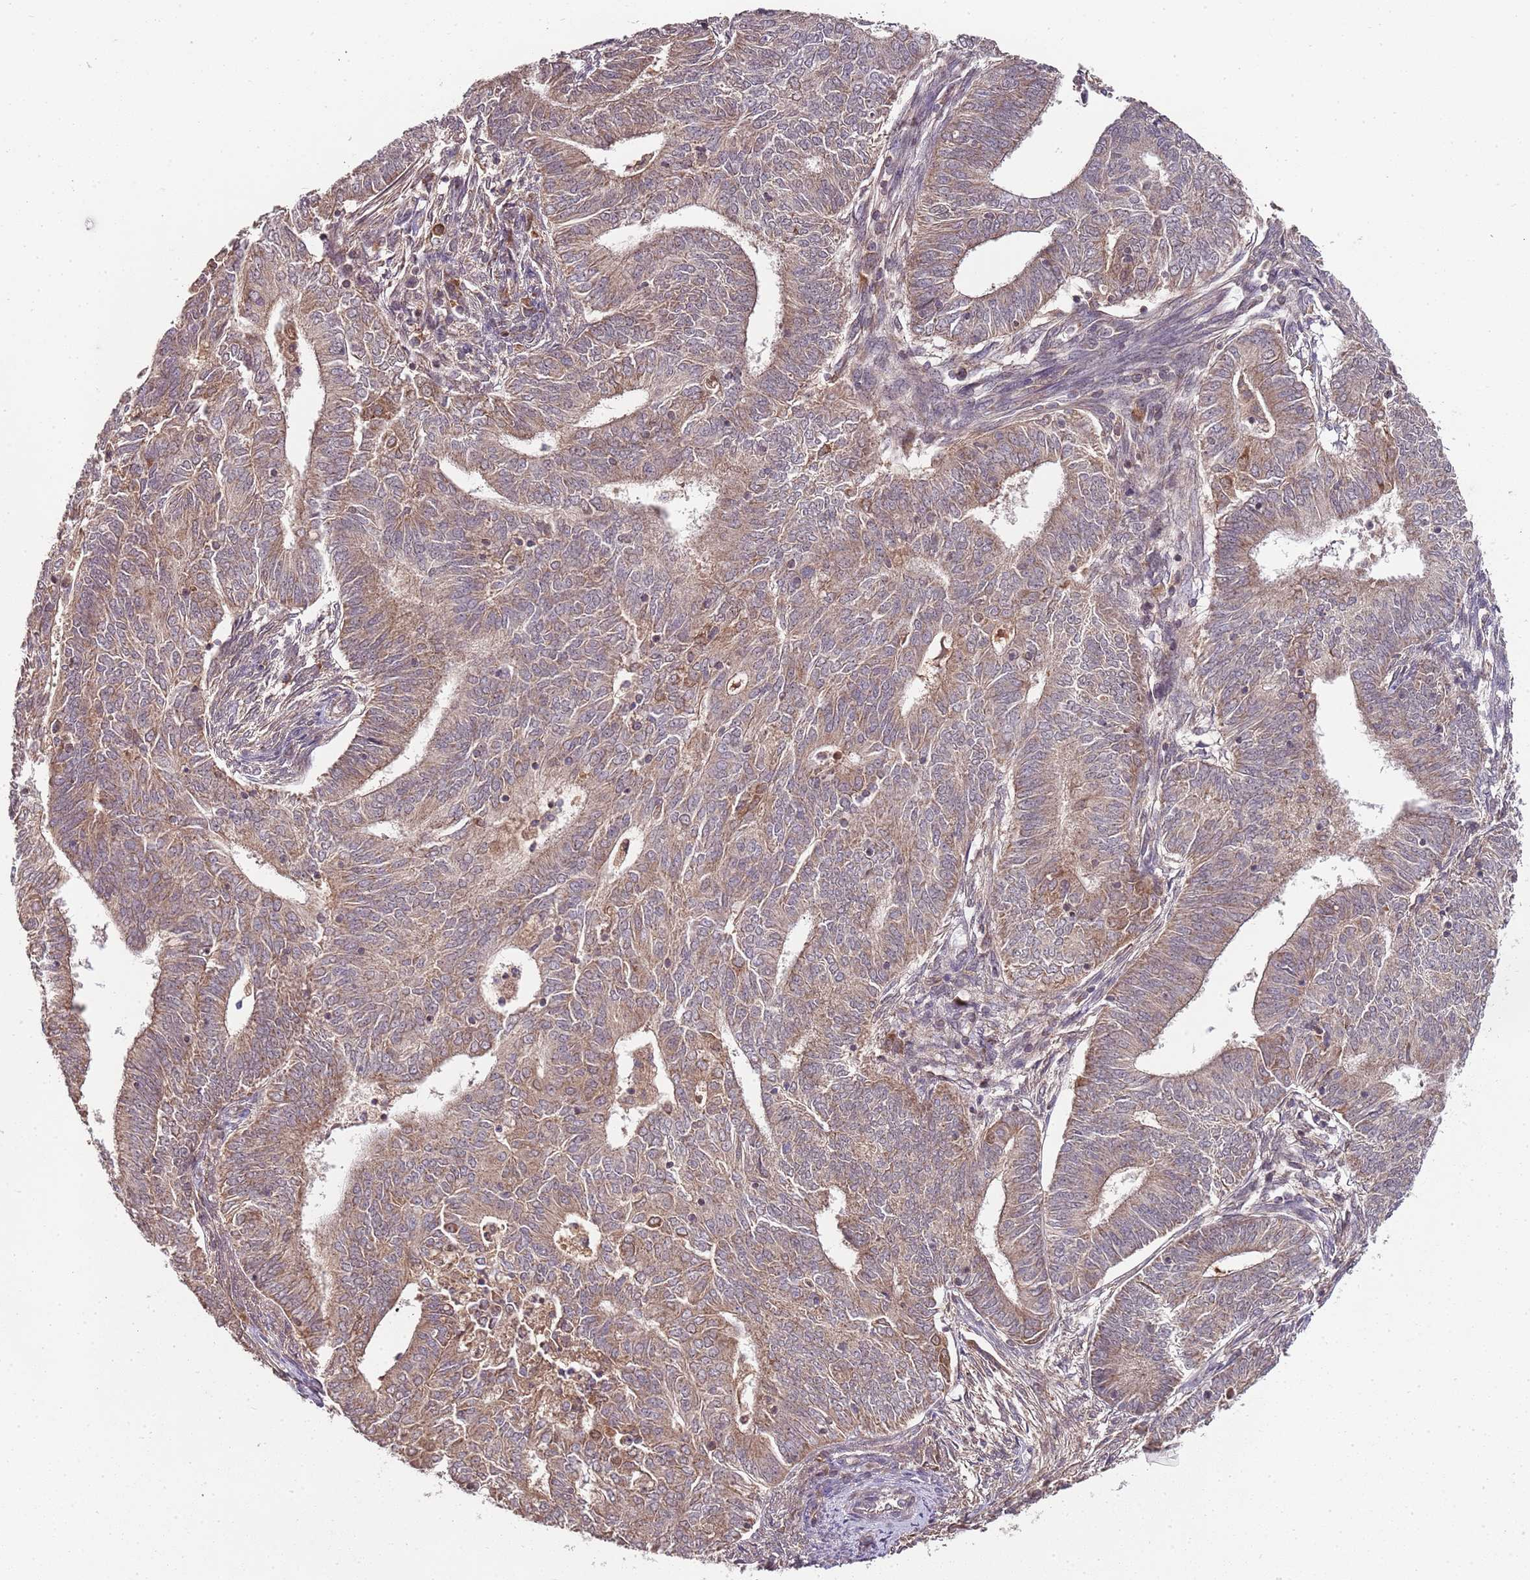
{"staining": {"intensity": "moderate", "quantity": ">75%", "location": "cytoplasmic/membranous"}, "tissue": "endometrial cancer", "cell_type": "Tumor cells", "image_type": "cancer", "snomed": [{"axis": "morphology", "description": "Adenocarcinoma, NOS"}, {"axis": "topography", "description": "Endometrium"}], "caption": "Immunohistochemistry of endometrial adenocarcinoma shows medium levels of moderate cytoplasmic/membranous staining in approximately >75% of tumor cells.", "gene": "LIN37", "patient": {"sex": "female", "age": 62}}